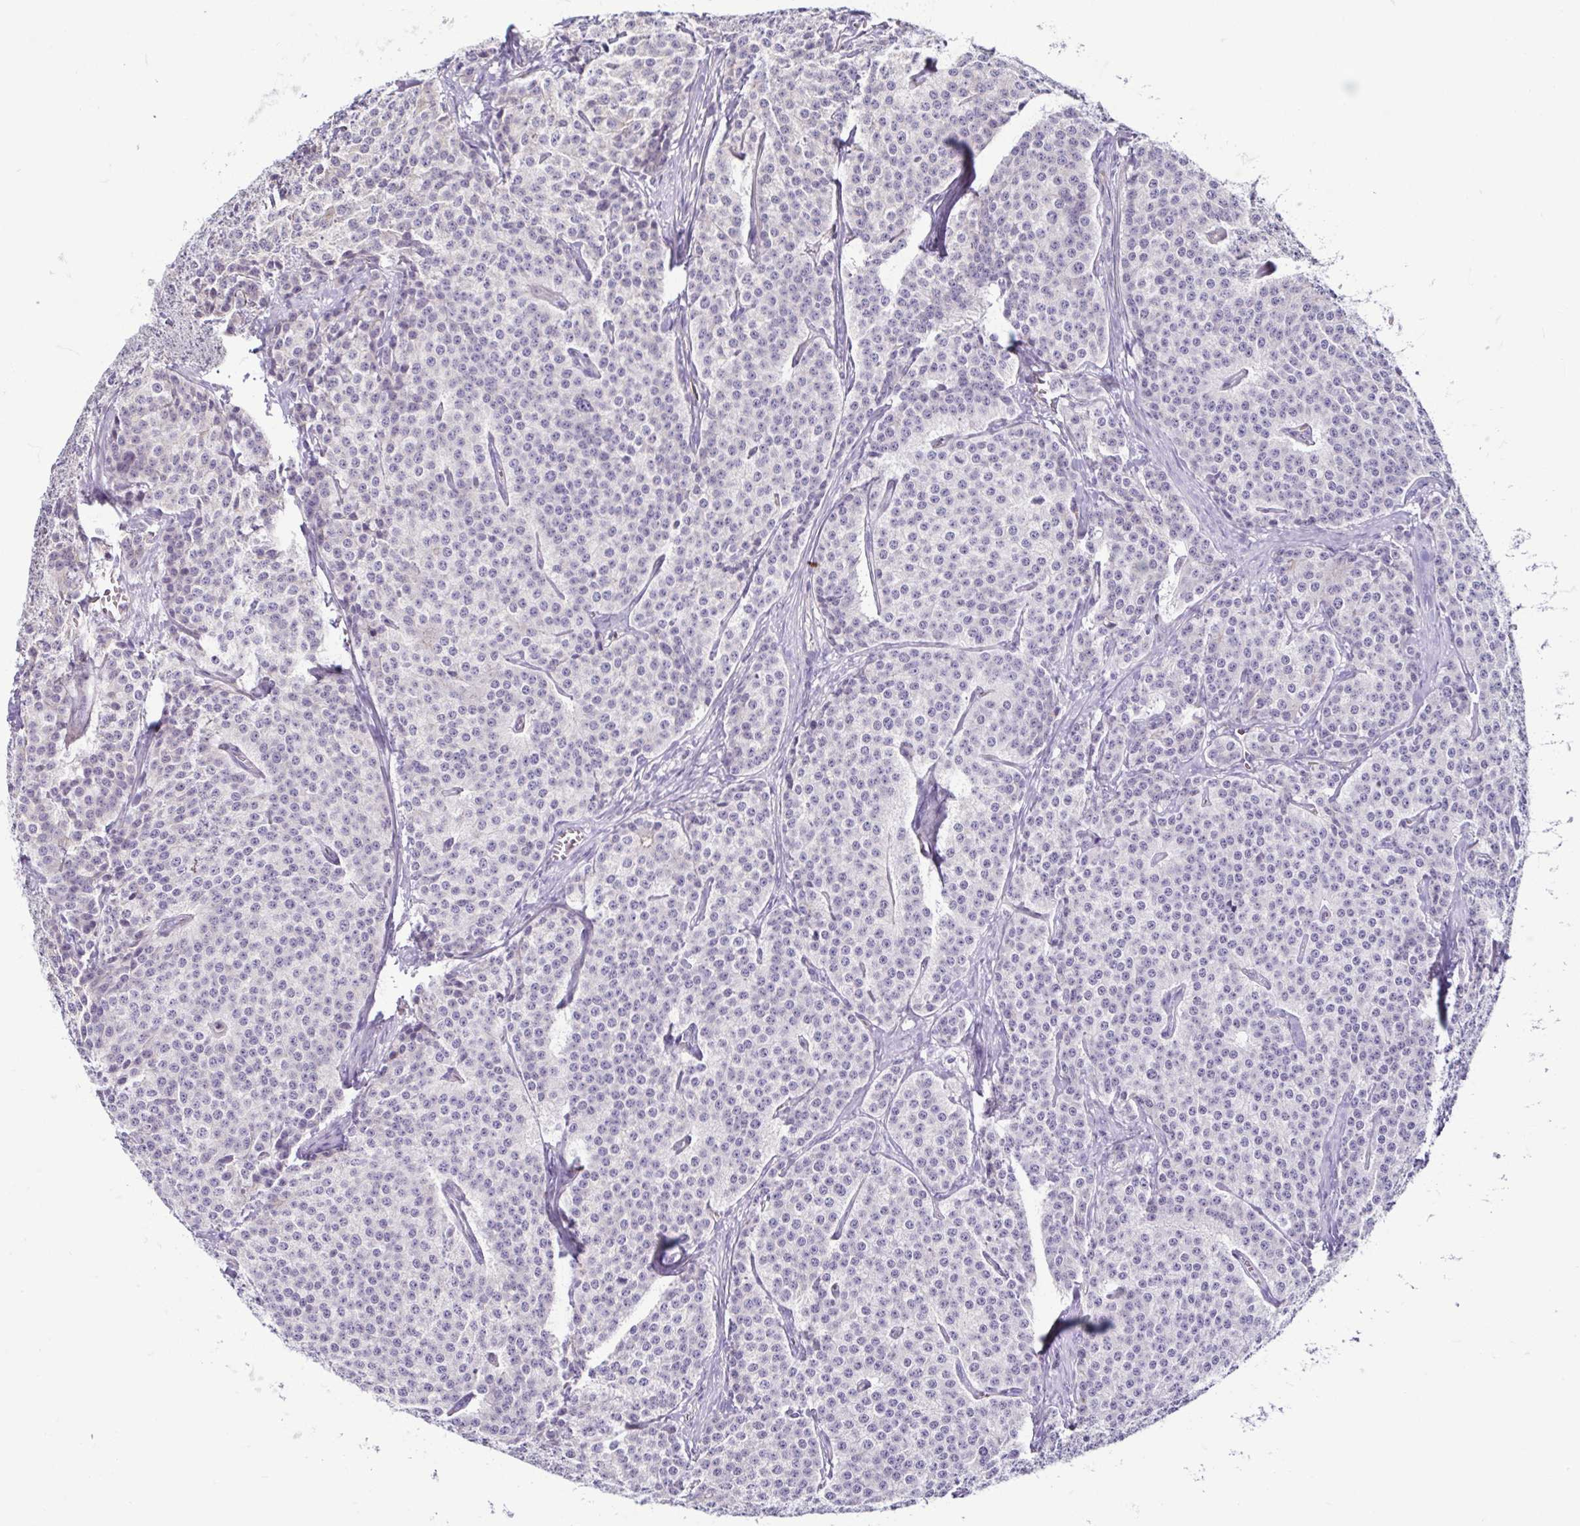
{"staining": {"intensity": "negative", "quantity": "none", "location": "none"}, "tissue": "carcinoid", "cell_type": "Tumor cells", "image_type": "cancer", "snomed": [{"axis": "morphology", "description": "Carcinoid, malignant, NOS"}, {"axis": "topography", "description": "Small intestine"}], "caption": "Tumor cells show no significant expression in carcinoid.", "gene": "CASP14", "patient": {"sex": "female", "age": 64}}